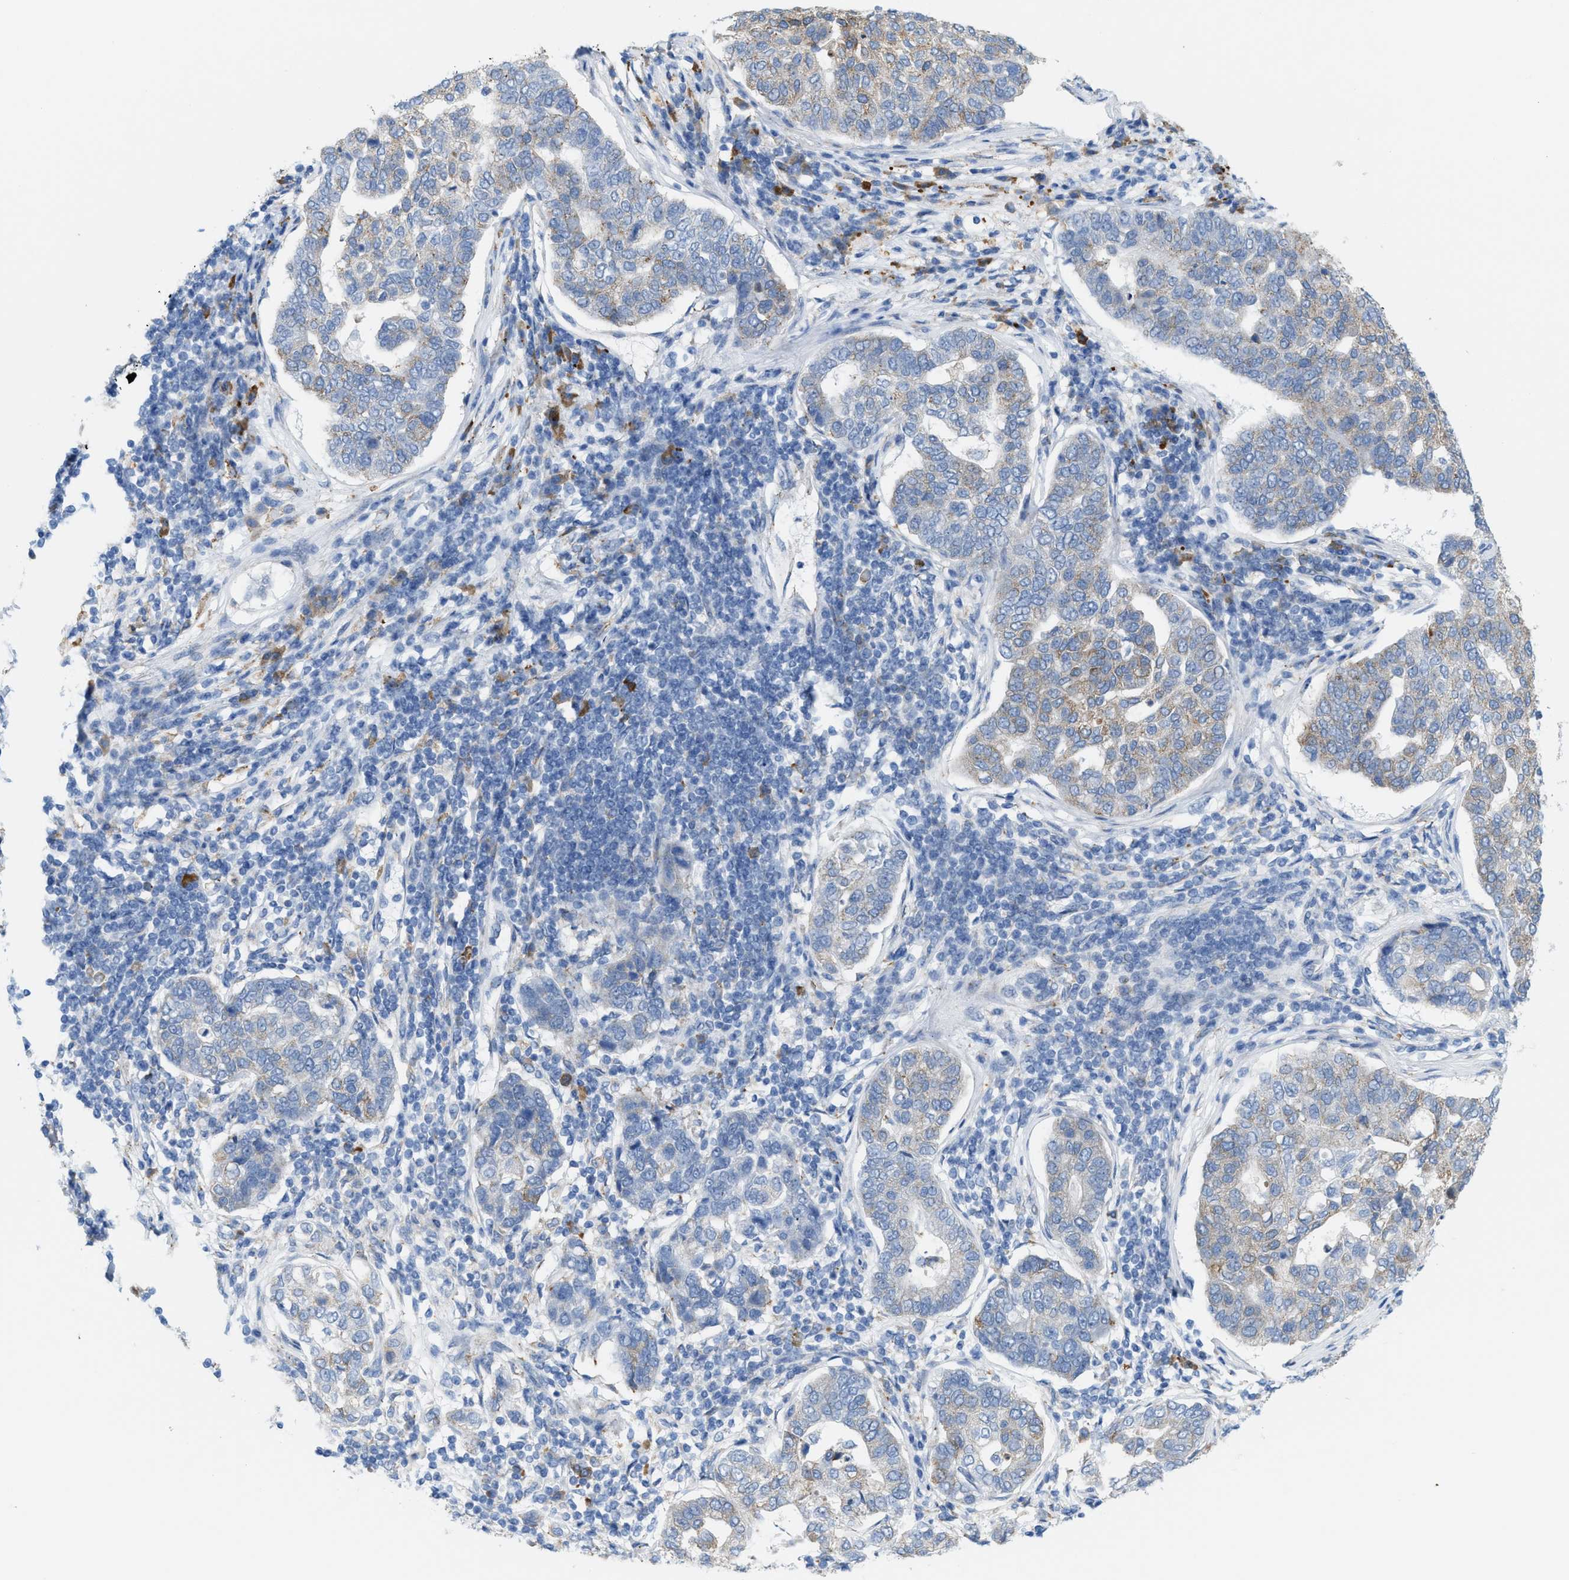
{"staining": {"intensity": "weak", "quantity": "<25%", "location": "cytoplasmic/membranous"}, "tissue": "pancreatic cancer", "cell_type": "Tumor cells", "image_type": "cancer", "snomed": [{"axis": "morphology", "description": "Adenocarcinoma, NOS"}, {"axis": "topography", "description": "Pancreas"}], "caption": "Micrograph shows no significant protein staining in tumor cells of pancreatic cancer.", "gene": "KIFC3", "patient": {"sex": "female", "age": 61}}